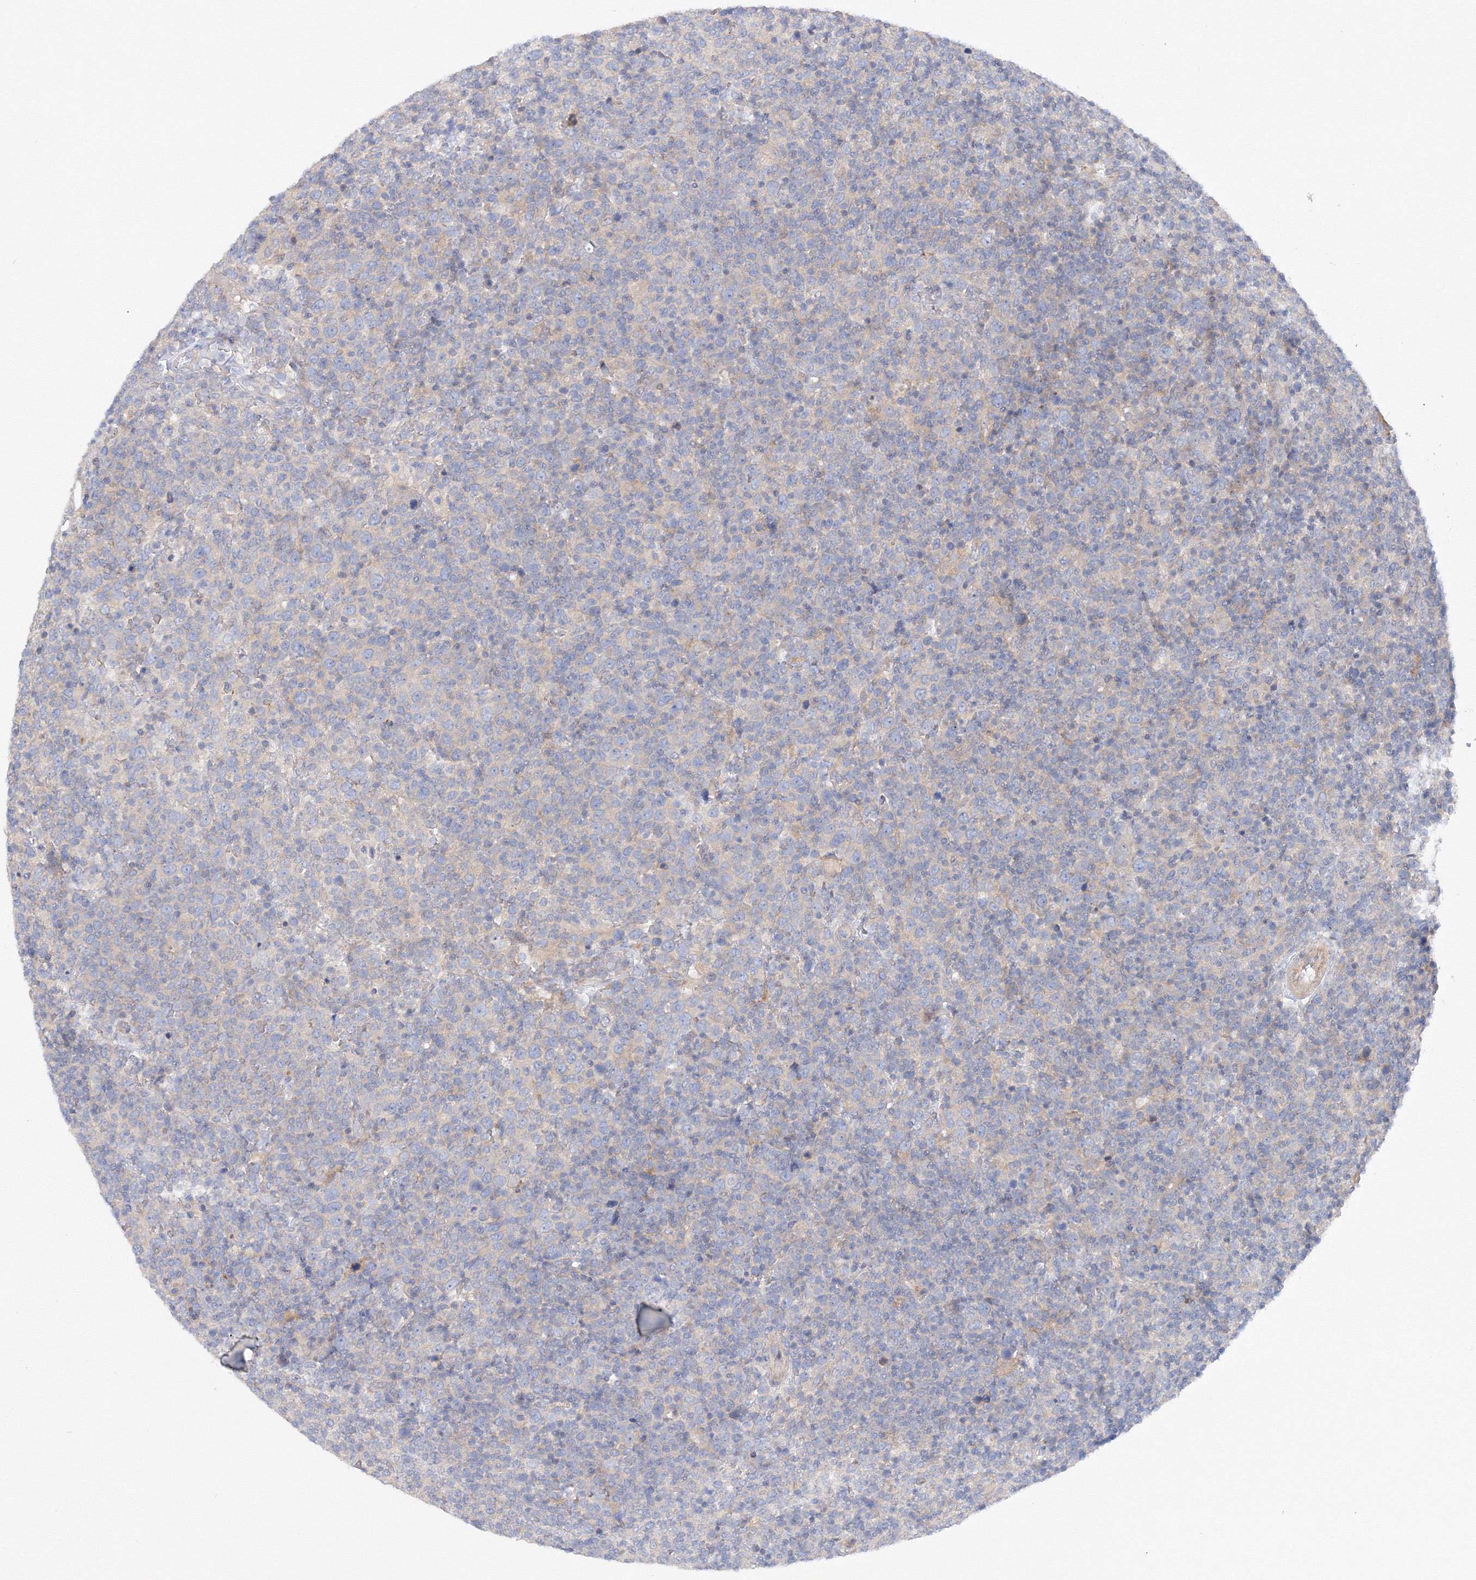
{"staining": {"intensity": "negative", "quantity": "none", "location": "none"}, "tissue": "lymphoma", "cell_type": "Tumor cells", "image_type": "cancer", "snomed": [{"axis": "morphology", "description": "Malignant lymphoma, non-Hodgkin's type, High grade"}, {"axis": "topography", "description": "Lymph node"}], "caption": "Immunohistochemistry (IHC) of human lymphoma exhibits no positivity in tumor cells.", "gene": "DIS3L2", "patient": {"sex": "male", "age": 61}}